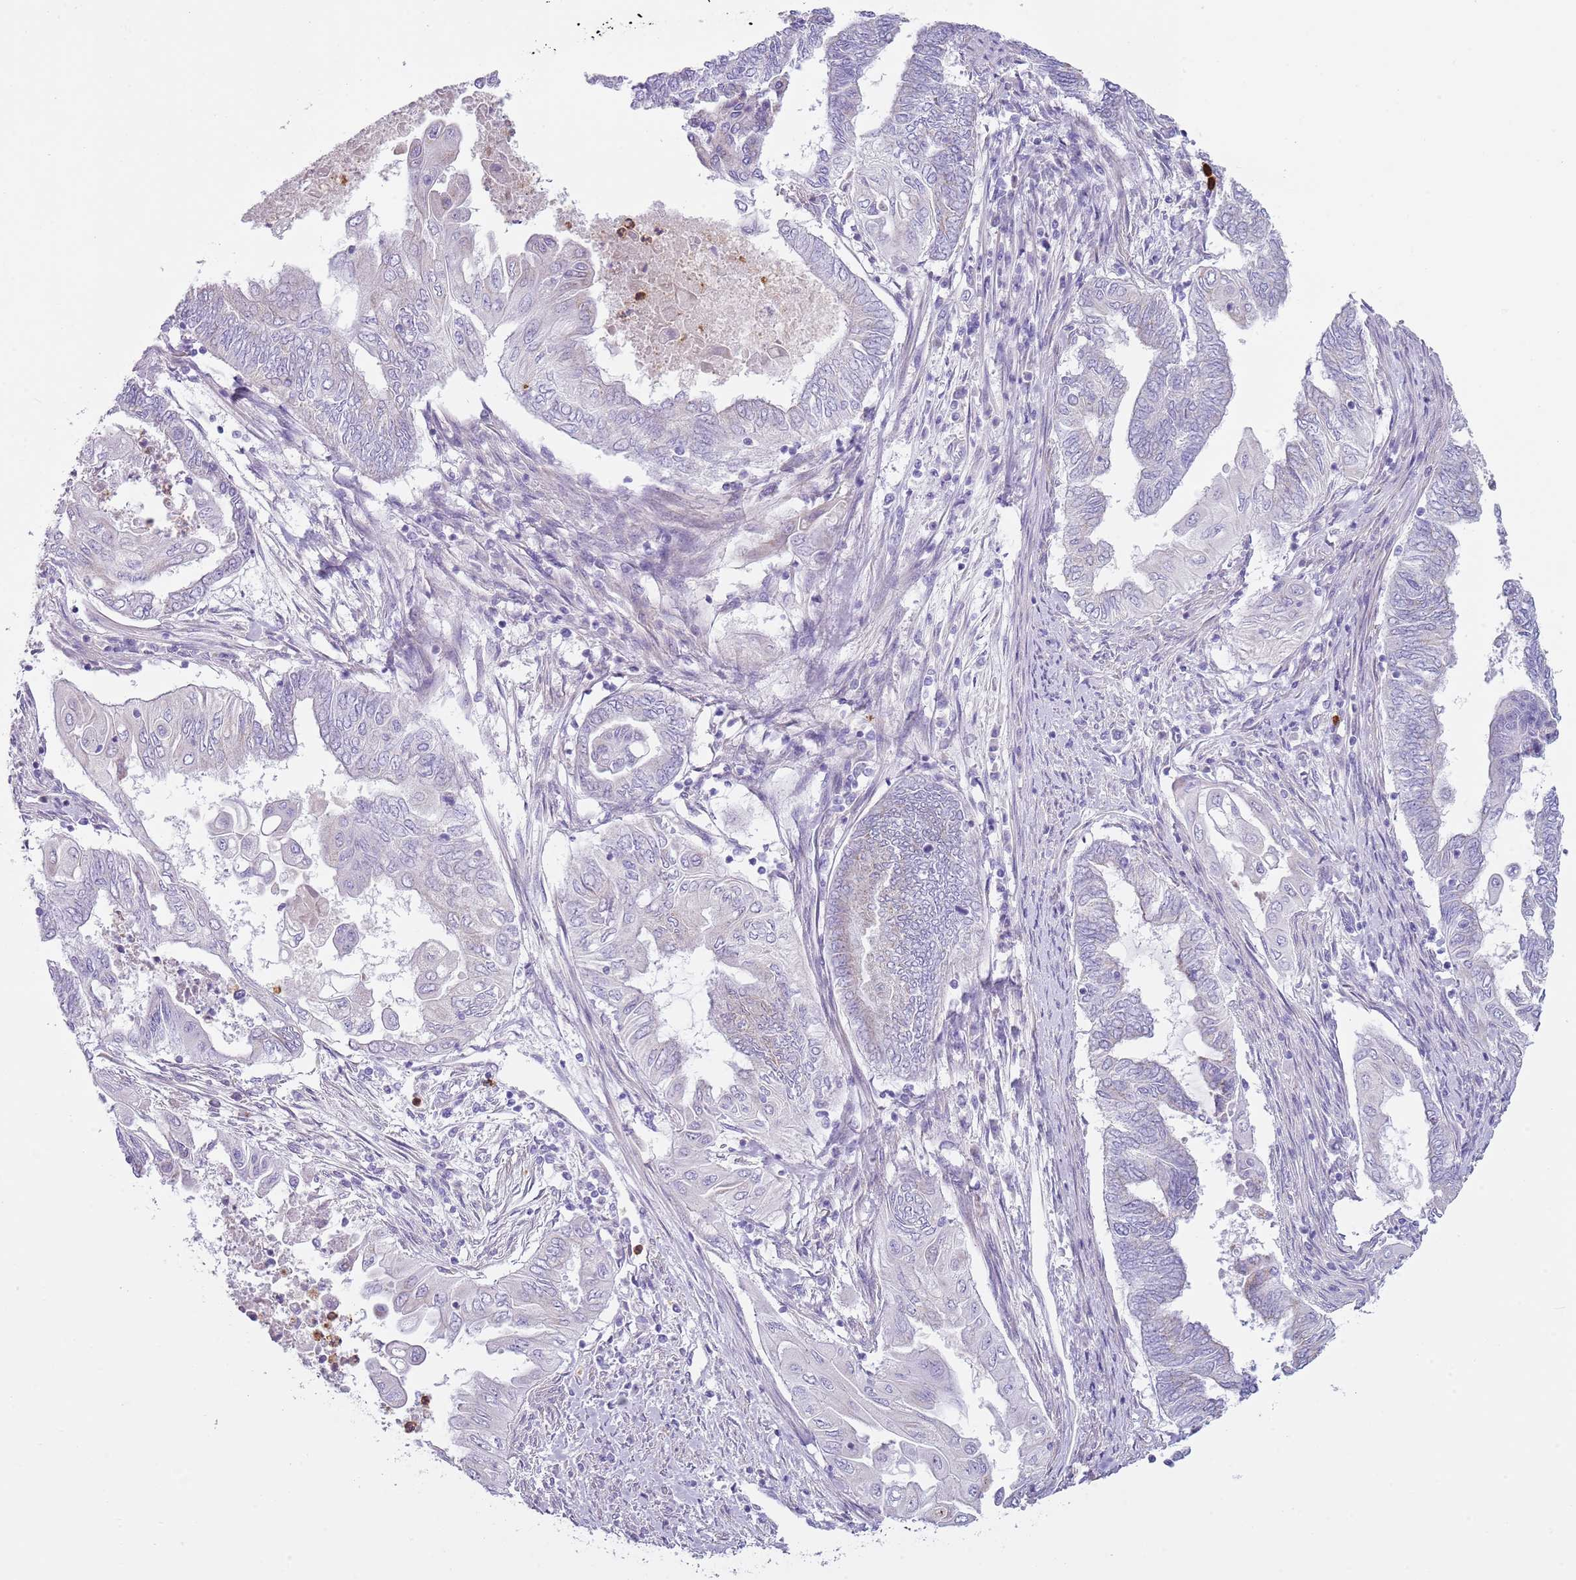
{"staining": {"intensity": "negative", "quantity": "none", "location": "none"}, "tissue": "endometrial cancer", "cell_type": "Tumor cells", "image_type": "cancer", "snomed": [{"axis": "morphology", "description": "Adenocarcinoma, NOS"}, {"axis": "topography", "description": "Uterus"}, {"axis": "topography", "description": "Endometrium"}], "caption": "Tumor cells show no significant protein expression in adenocarcinoma (endometrial). (DAB (3,3'-diaminobenzidine) immunohistochemistry with hematoxylin counter stain).", "gene": "CD177", "patient": {"sex": "female", "age": 70}}